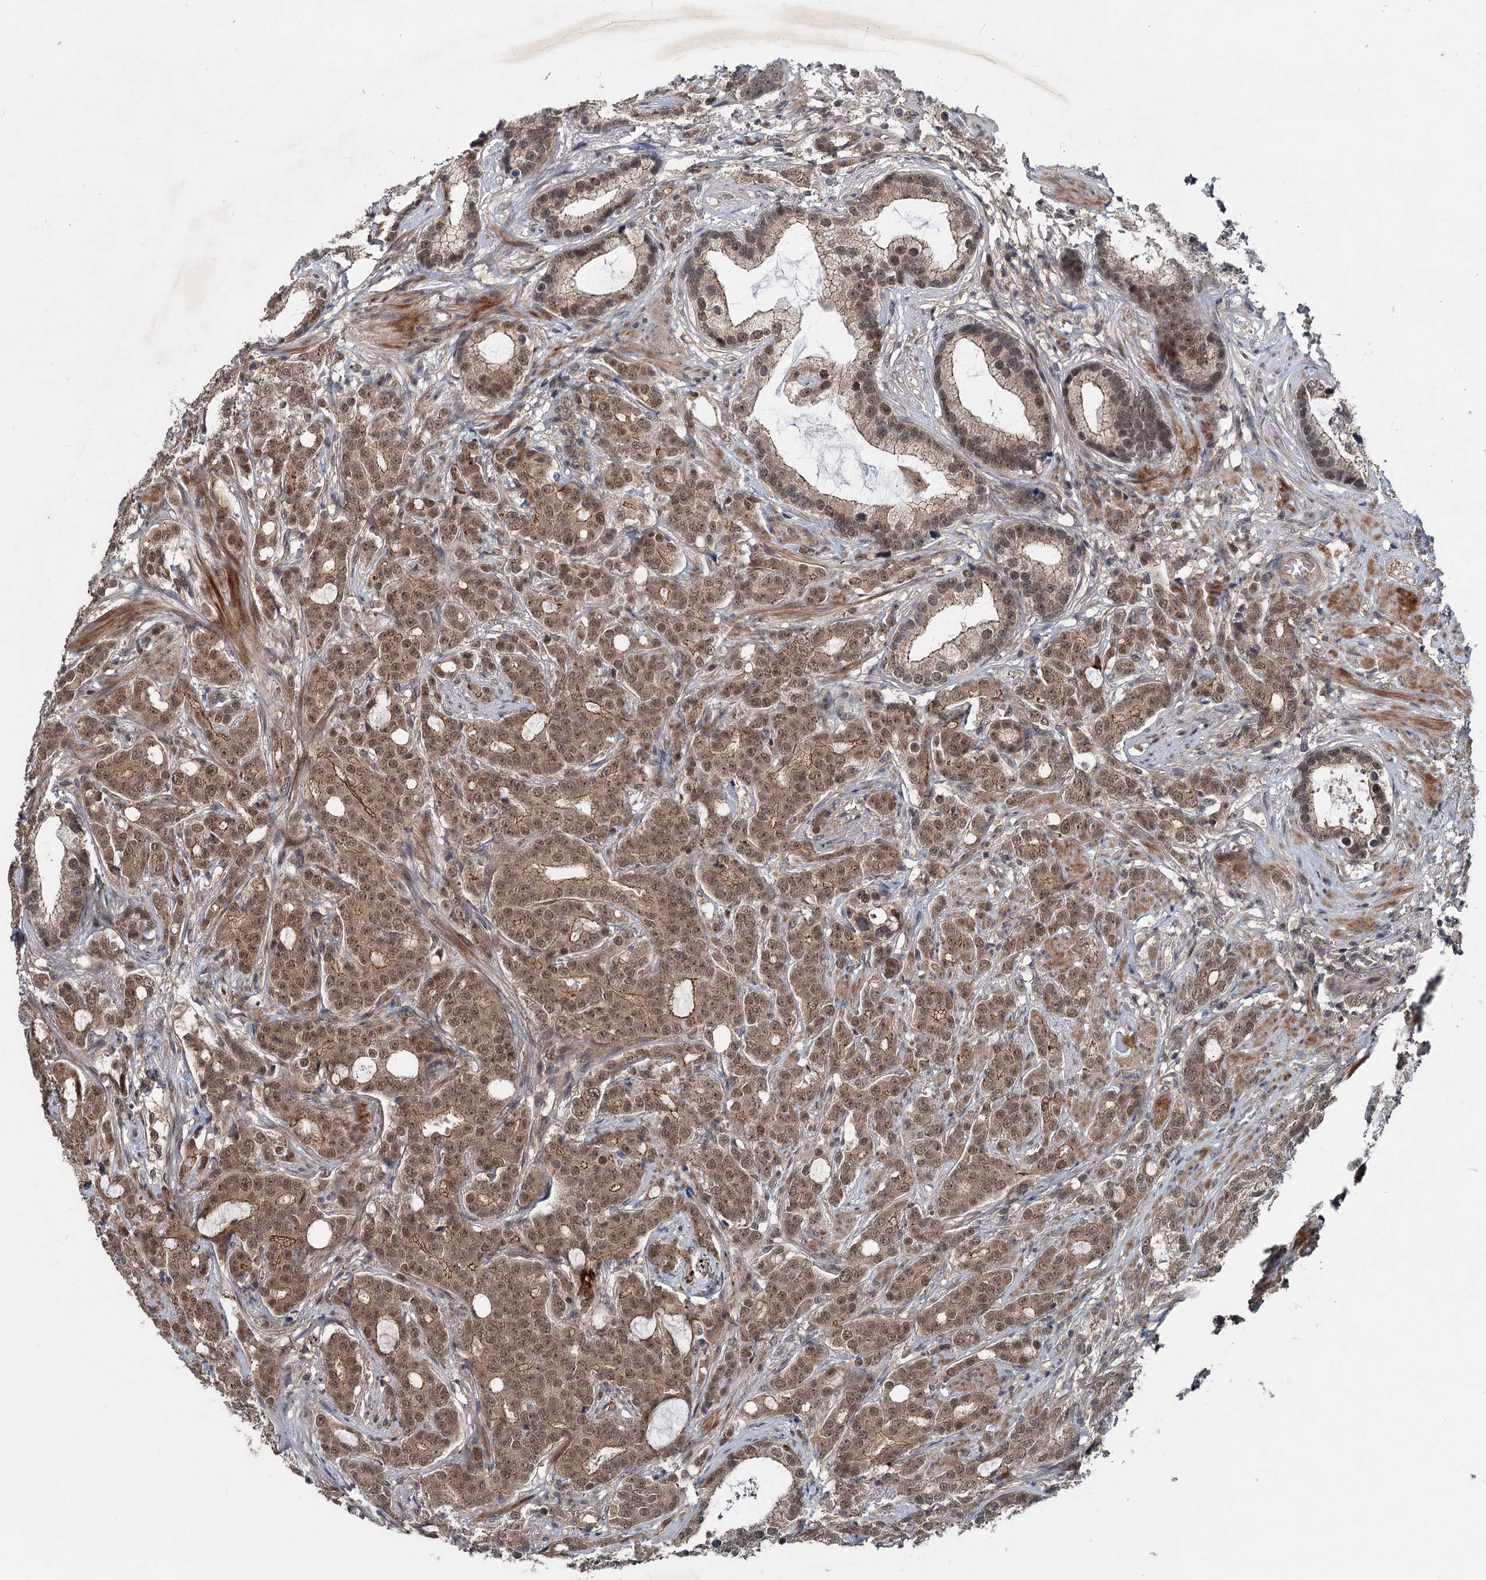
{"staining": {"intensity": "moderate", "quantity": ">75%", "location": "cytoplasmic/membranous,nuclear"}, "tissue": "prostate cancer", "cell_type": "Tumor cells", "image_type": "cancer", "snomed": [{"axis": "morphology", "description": "Adenocarcinoma, Low grade"}, {"axis": "topography", "description": "Prostate"}], "caption": "Prostate low-grade adenocarcinoma tissue reveals moderate cytoplasmic/membranous and nuclear positivity in approximately >75% of tumor cells, visualized by immunohistochemistry.", "gene": "RITA1", "patient": {"sex": "male", "age": 71}}